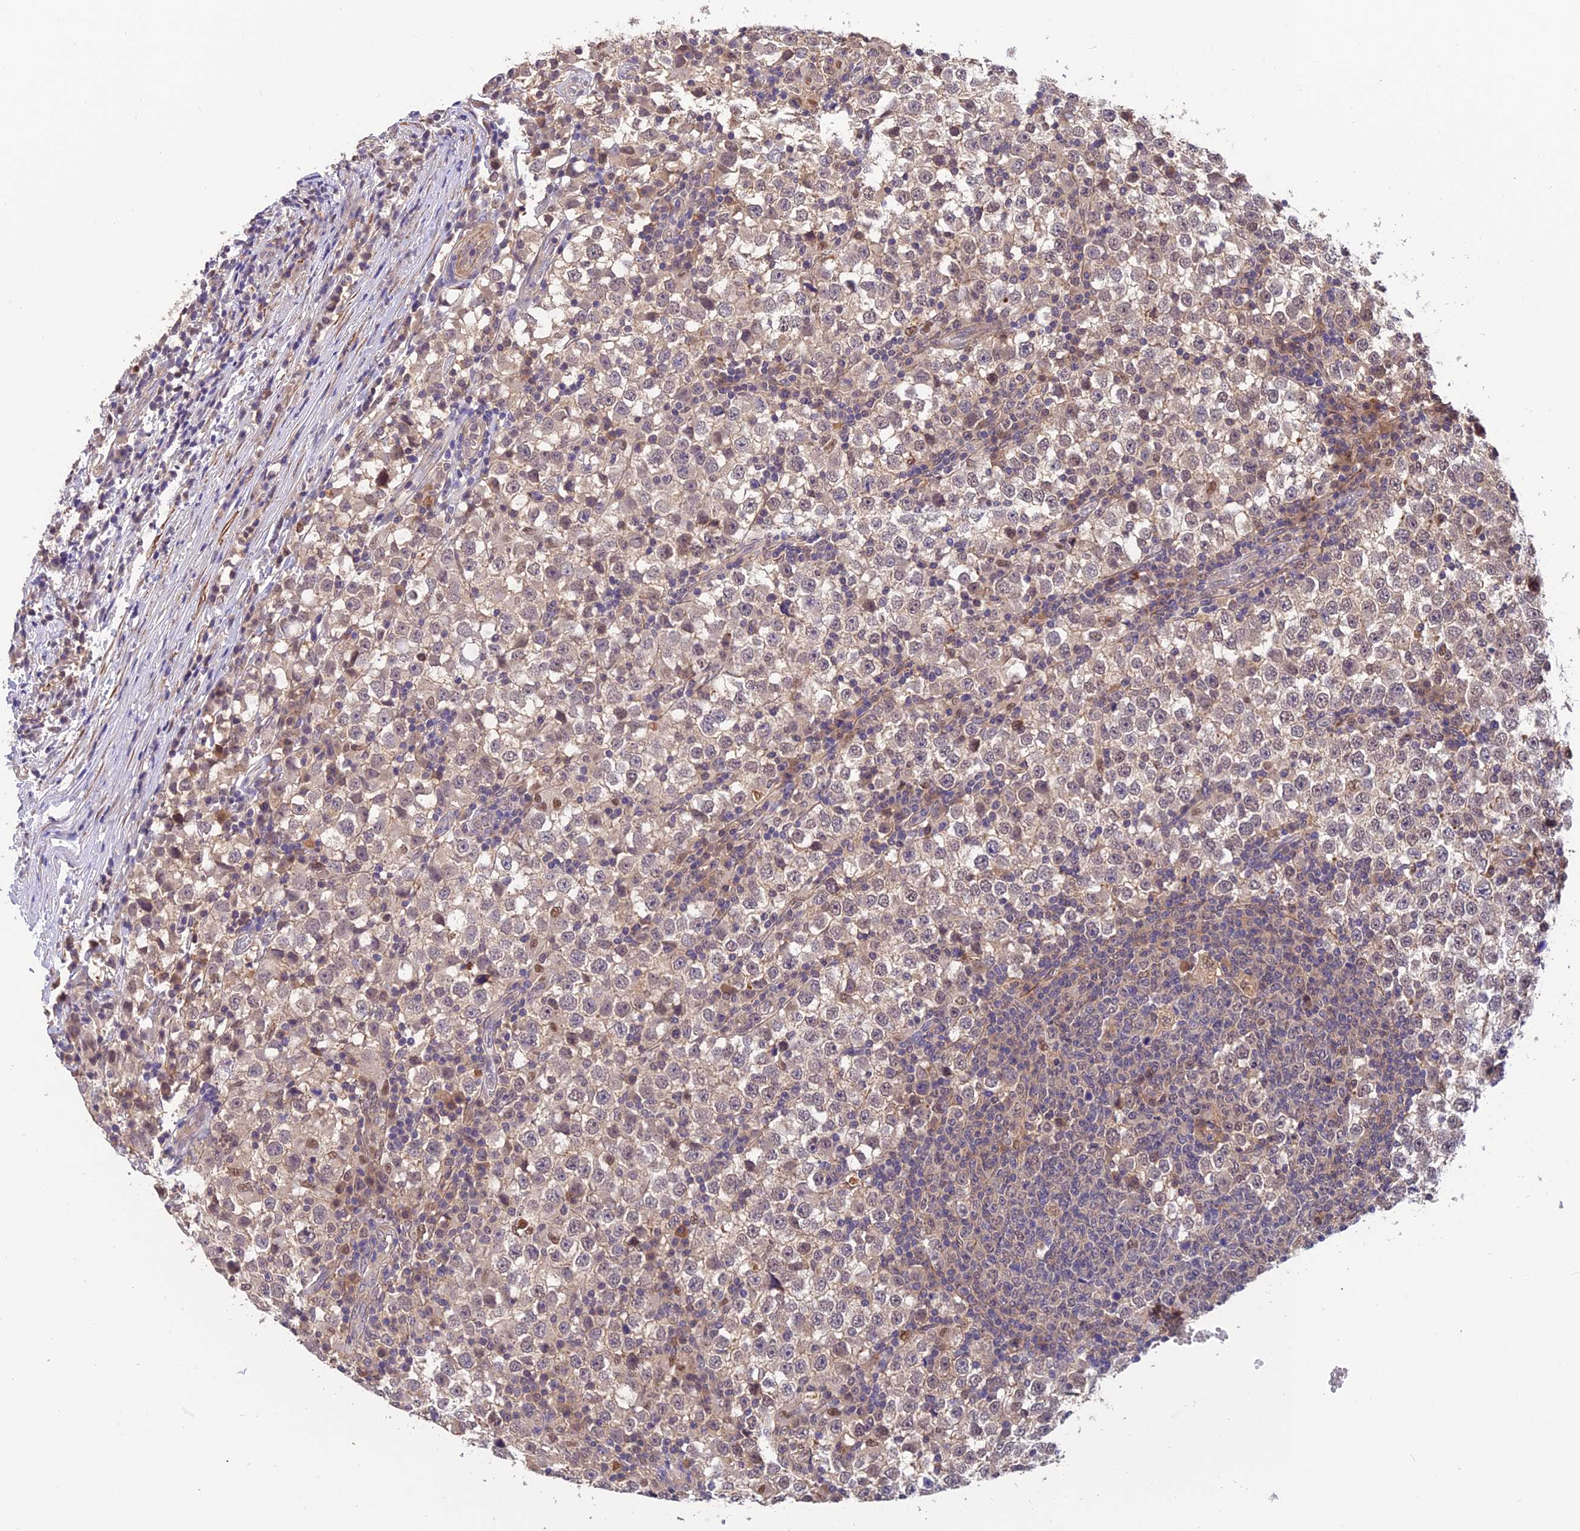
{"staining": {"intensity": "negative", "quantity": "none", "location": "none"}, "tissue": "testis cancer", "cell_type": "Tumor cells", "image_type": "cancer", "snomed": [{"axis": "morphology", "description": "Seminoma, NOS"}, {"axis": "topography", "description": "Testis"}], "caption": "High power microscopy image of an immunohistochemistry histopathology image of testis seminoma, revealing no significant staining in tumor cells.", "gene": "PSMB3", "patient": {"sex": "male", "age": 65}}